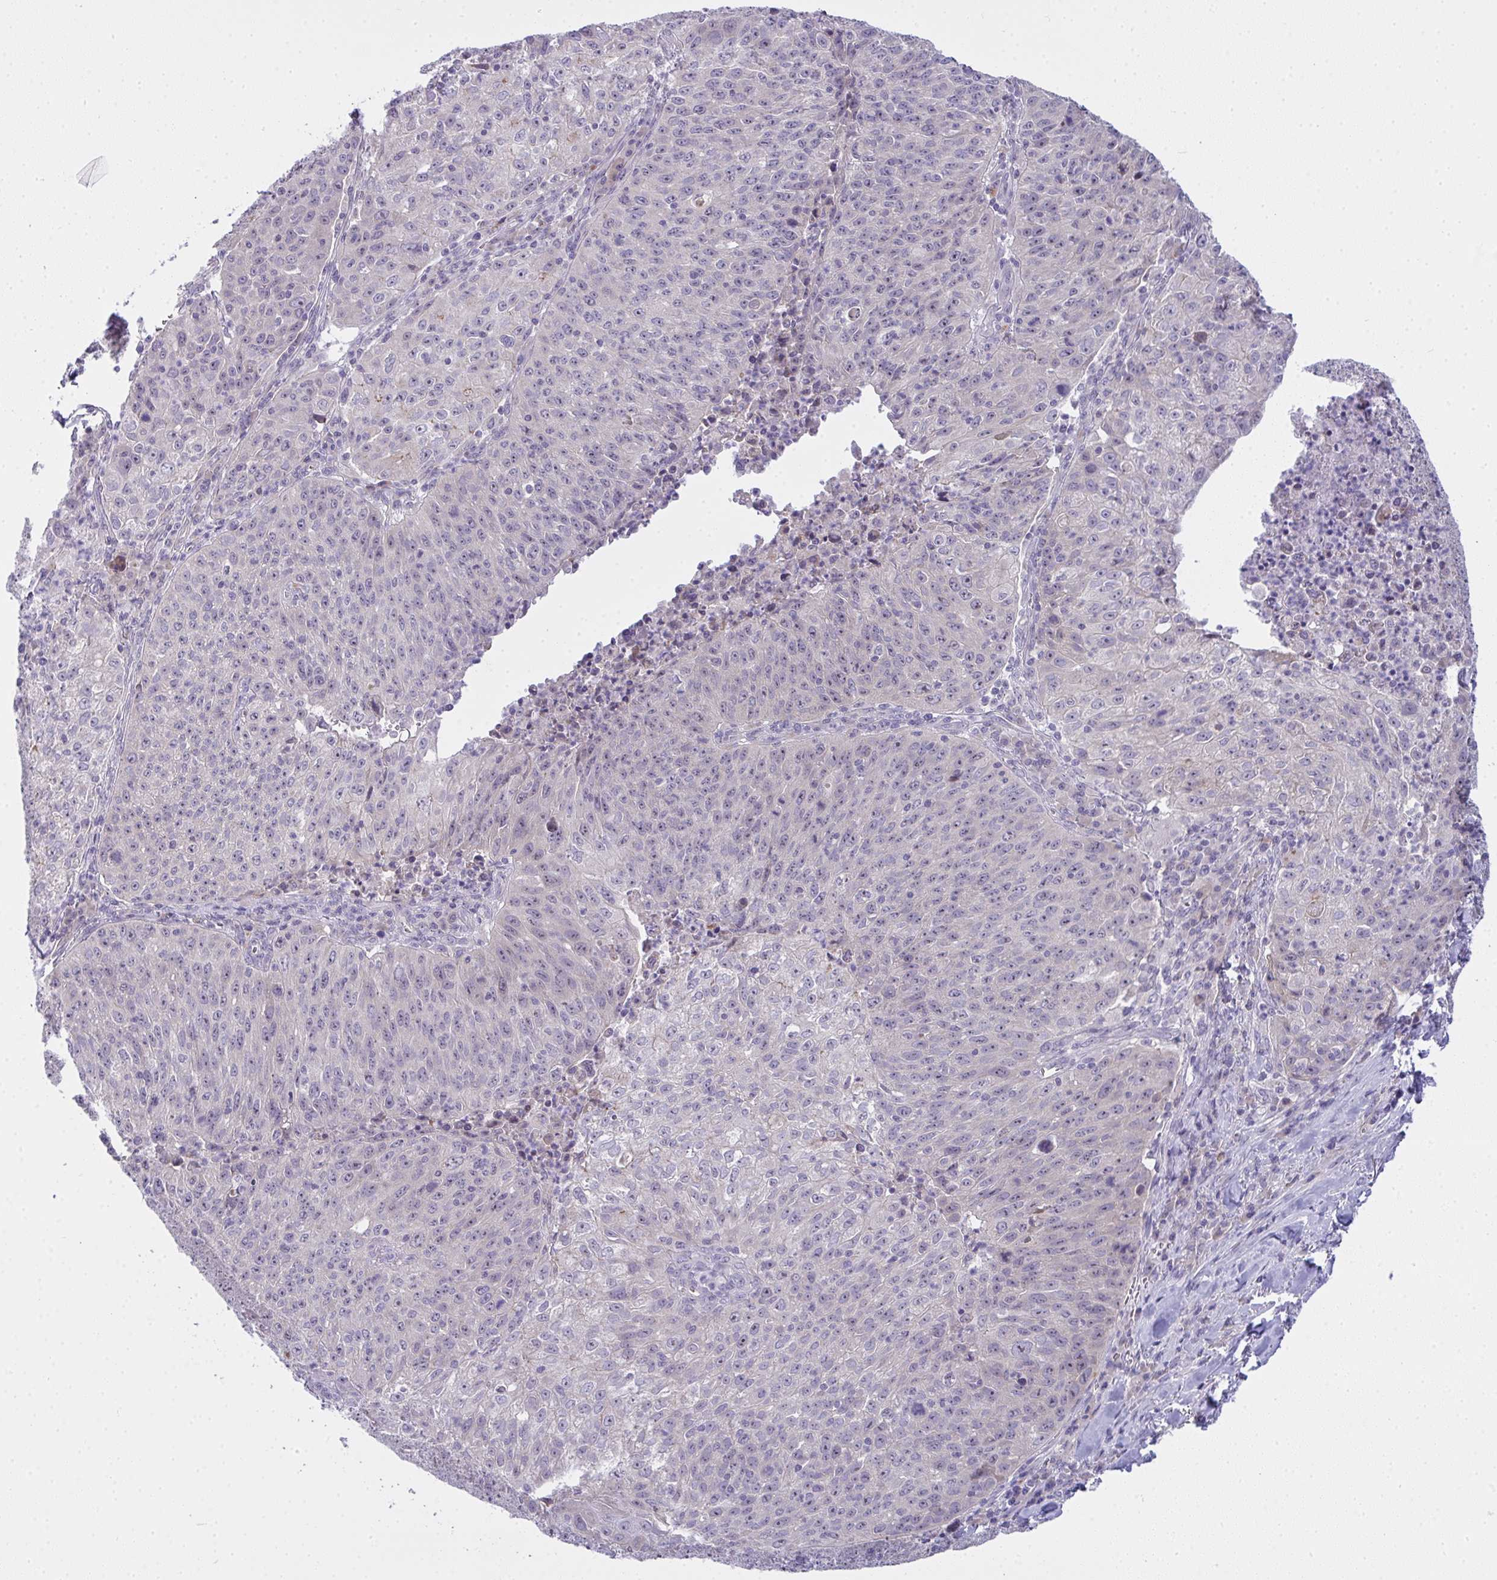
{"staining": {"intensity": "negative", "quantity": "none", "location": "none"}, "tissue": "lung cancer", "cell_type": "Tumor cells", "image_type": "cancer", "snomed": [{"axis": "morphology", "description": "Squamous cell carcinoma, NOS"}, {"axis": "morphology", "description": "Squamous cell carcinoma, metastatic, NOS"}, {"axis": "topography", "description": "Bronchus"}, {"axis": "topography", "description": "Lung"}], "caption": "There is no significant staining in tumor cells of lung squamous cell carcinoma.", "gene": "NT5C1A", "patient": {"sex": "male", "age": 62}}